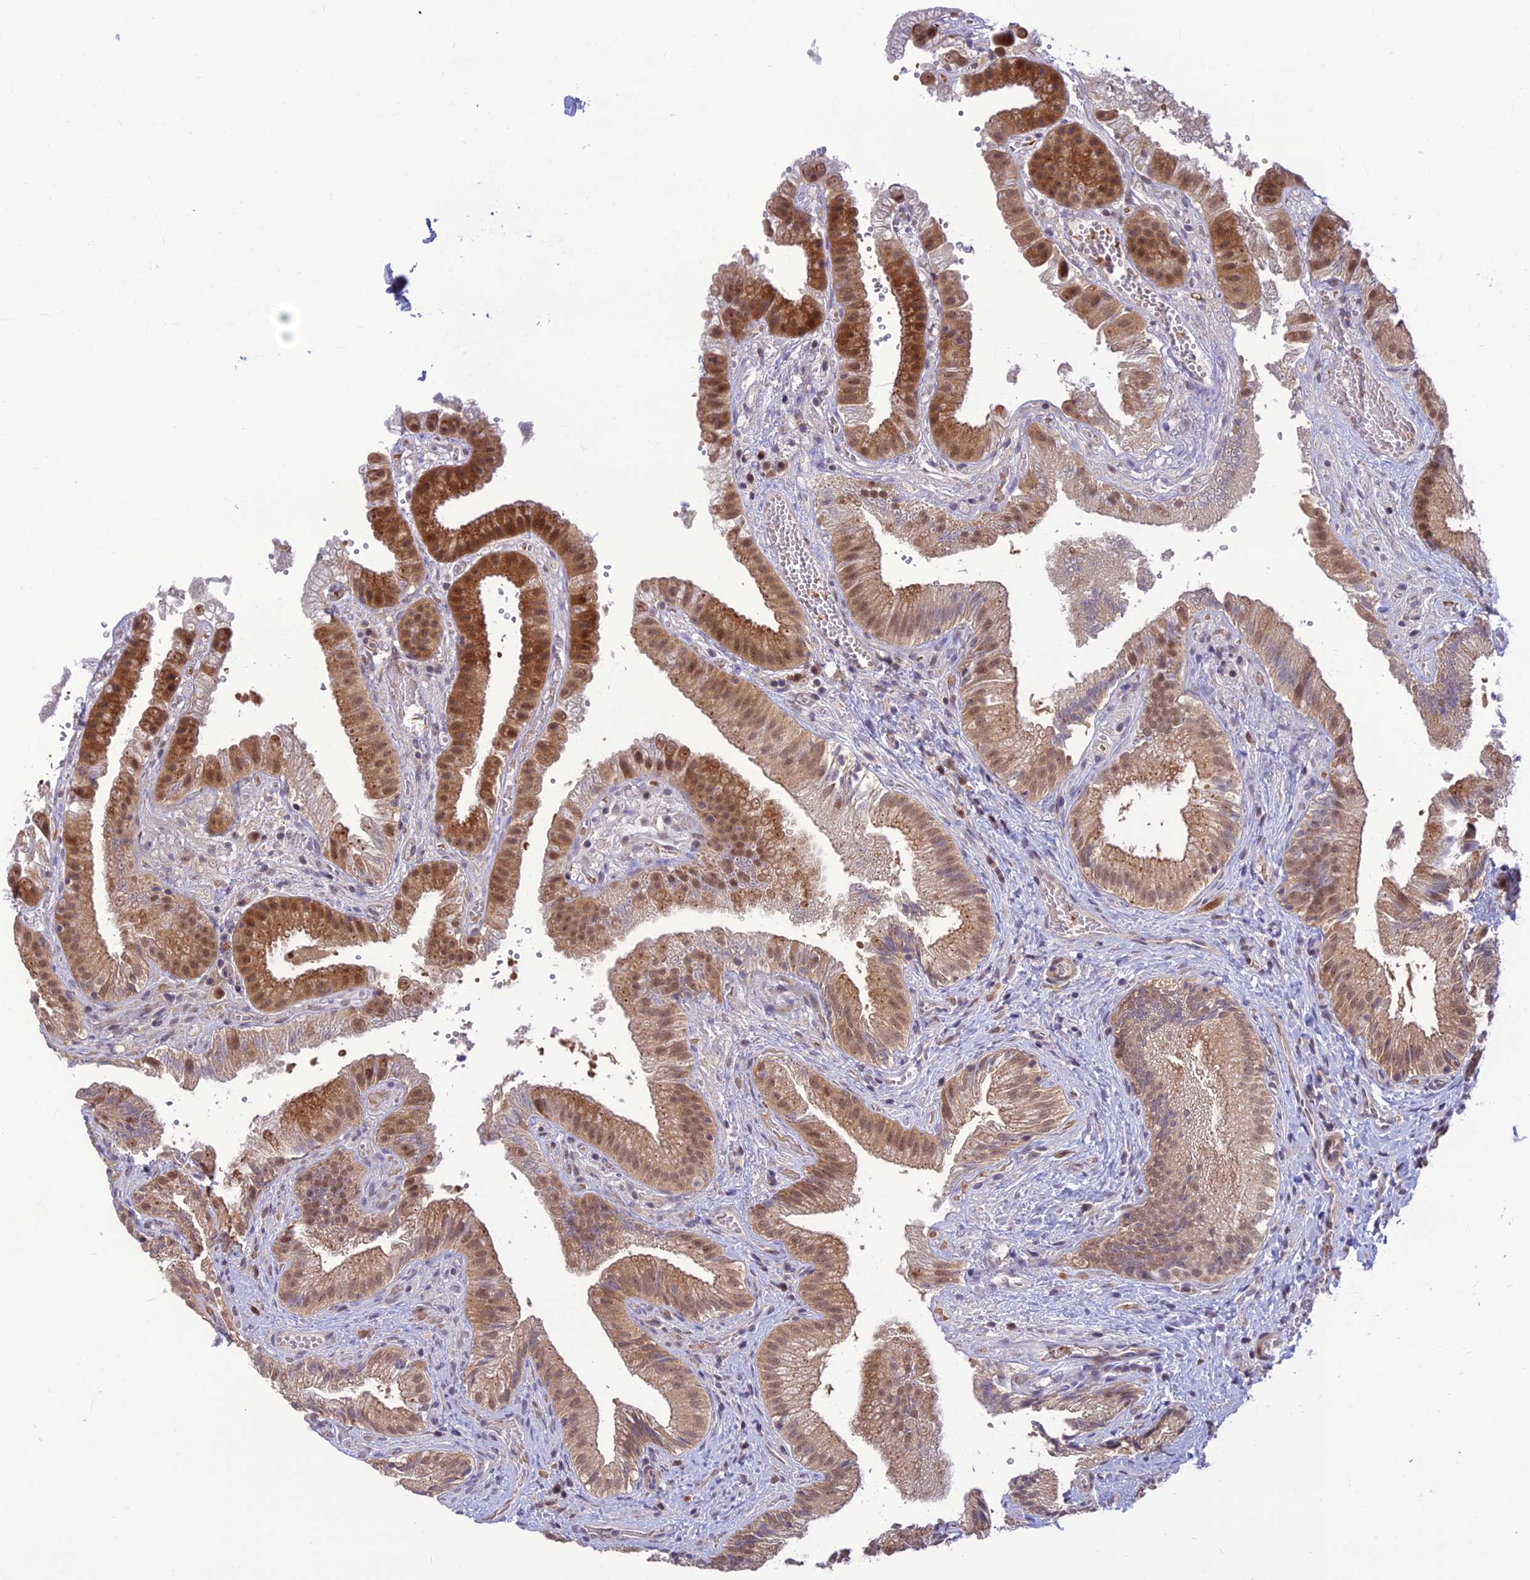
{"staining": {"intensity": "moderate", "quantity": "25%-75%", "location": "cytoplasmic/membranous,nuclear"}, "tissue": "gallbladder", "cell_type": "Glandular cells", "image_type": "normal", "snomed": [{"axis": "morphology", "description": "Normal tissue, NOS"}, {"axis": "topography", "description": "Gallbladder"}], "caption": "Gallbladder stained with immunohistochemistry displays moderate cytoplasmic/membranous,nuclear expression in approximately 25%-75% of glandular cells.", "gene": "ASPDH", "patient": {"sex": "female", "age": 30}}